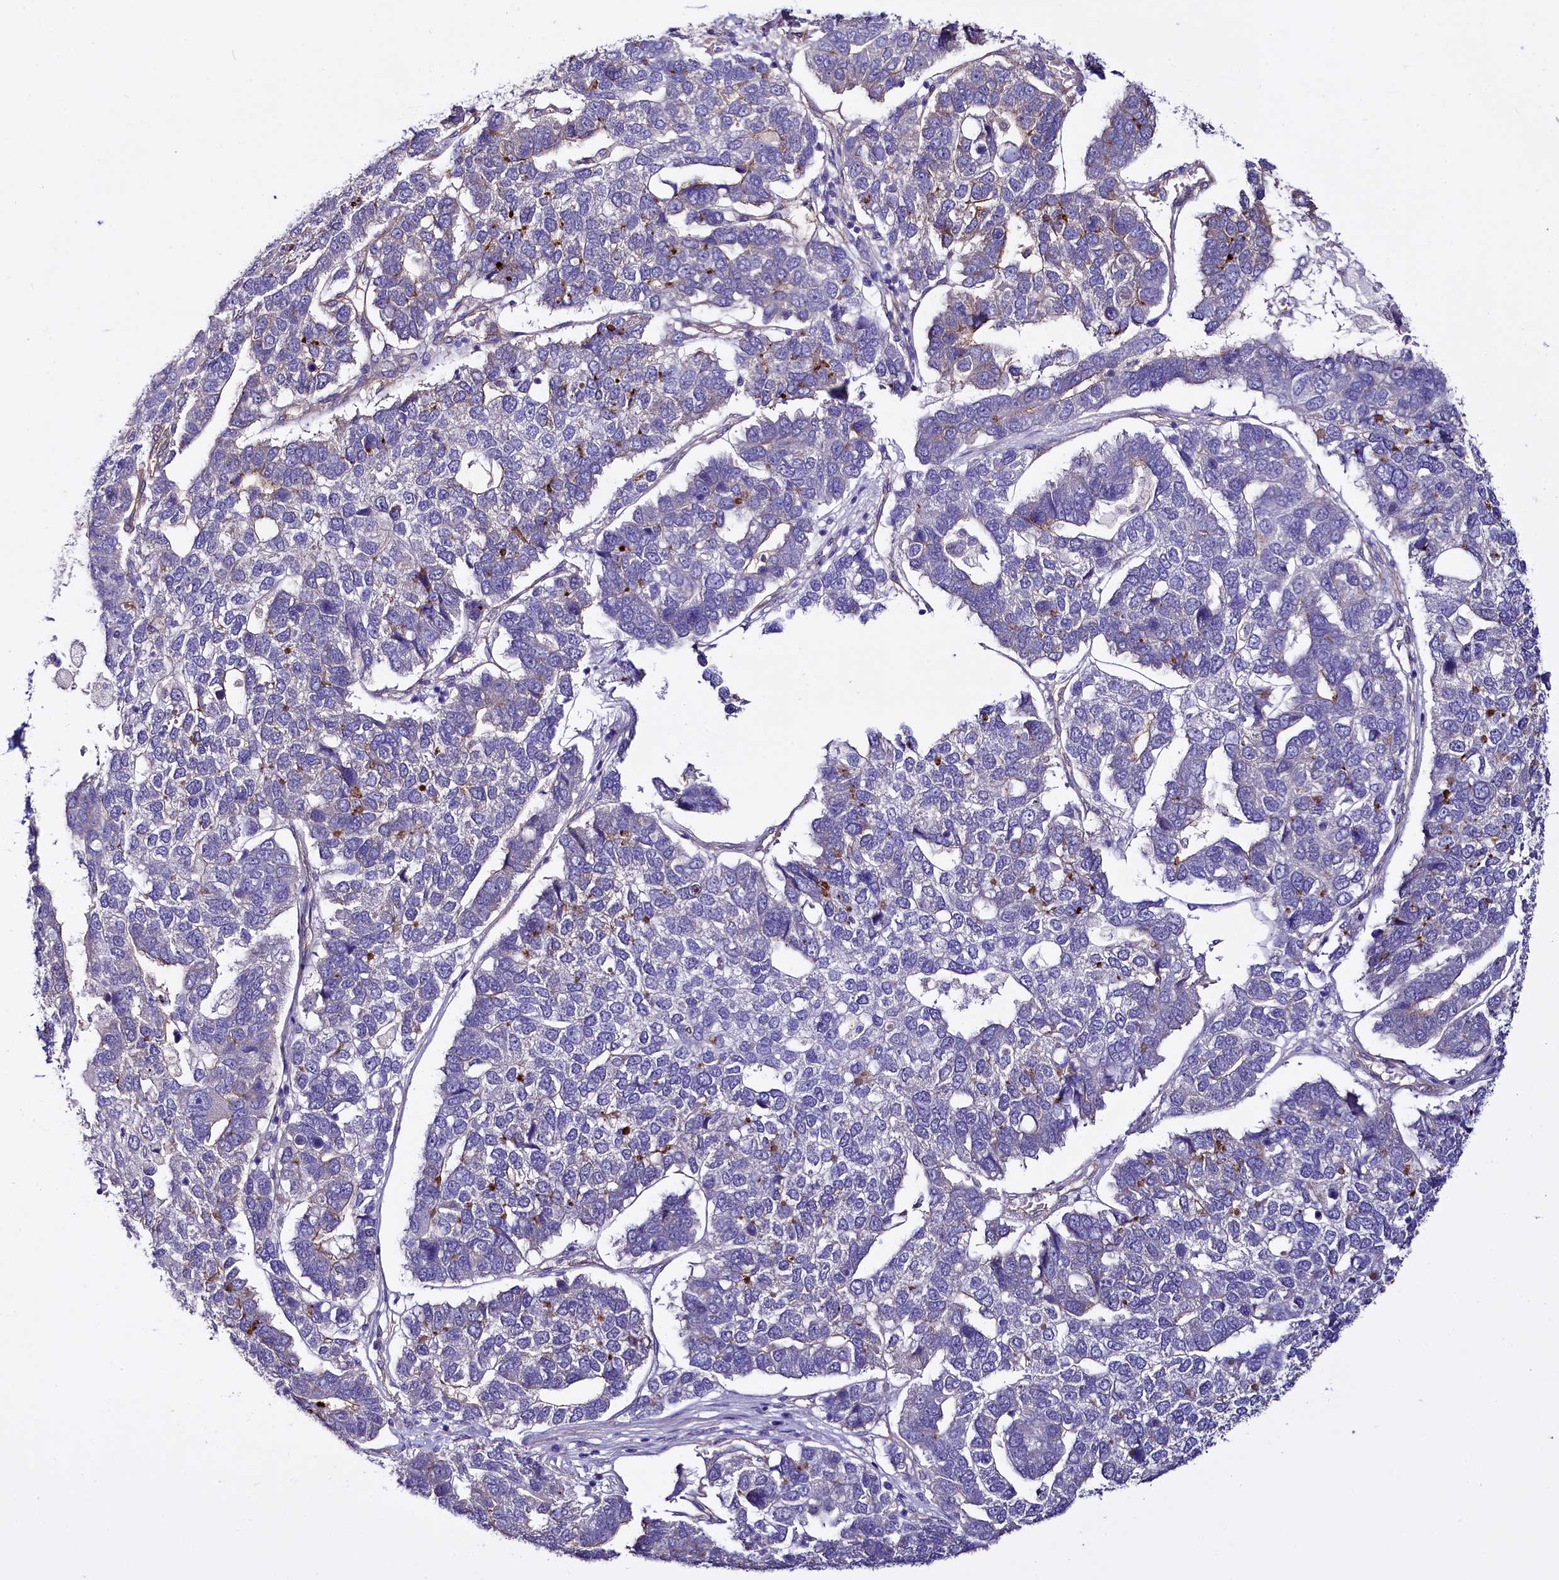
{"staining": {"intensity": "negative", "quantity": "none", "location": "none"}, "tissue": "pancreatic cancer", "cell_type": "Tumor cells", "image_type": "cancer", "snomed": [{"axis": "morphology", "description": "Adenocarcinoma, NOS"}, {"axis": "topography", "description": "Pancreas"}], "caption": "Tumor cells show no significant expression in pancreatic cancer (adenocarcinoma).", "gene": "STXBP1", "patient": {"sex": "female", "age": 61}}